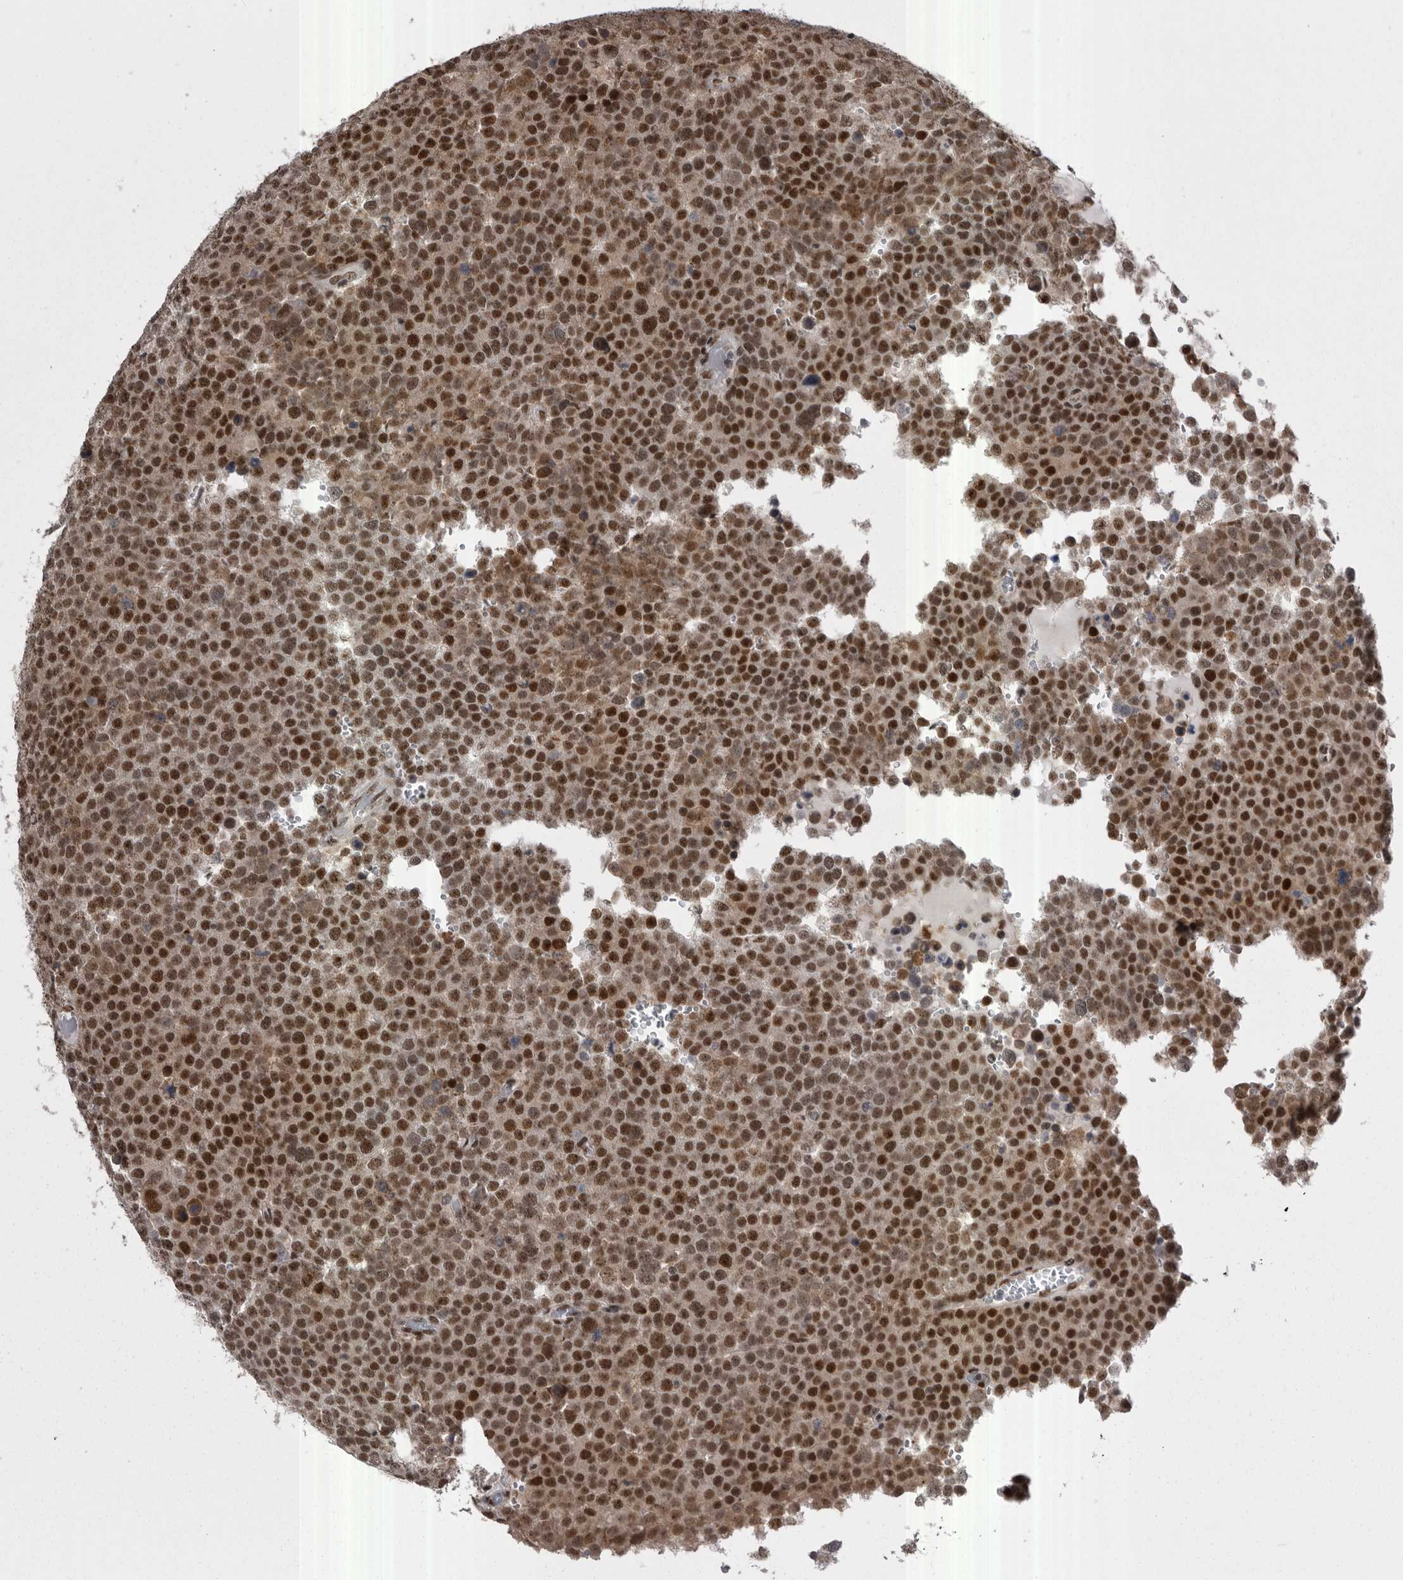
{"staining": {"intensity": "strong", "quantity": ">75%", "location": "nuclear"}, "tissue": "testis cancer", "cell_type": "Tumor cells", "image_type": "cancer", "snomed": [{"axis": "morphology", "description": "Seminoma, NOS"}, {"axis": "topography", "description": "Testis"}], "caption": "Protein staining demonstrates strong nuclear positivity in approximately >75% of tumor cells in testis cancer (seminoma).", "gene": "MEPCE", "patient": {"sex": "male", "age": 71}}